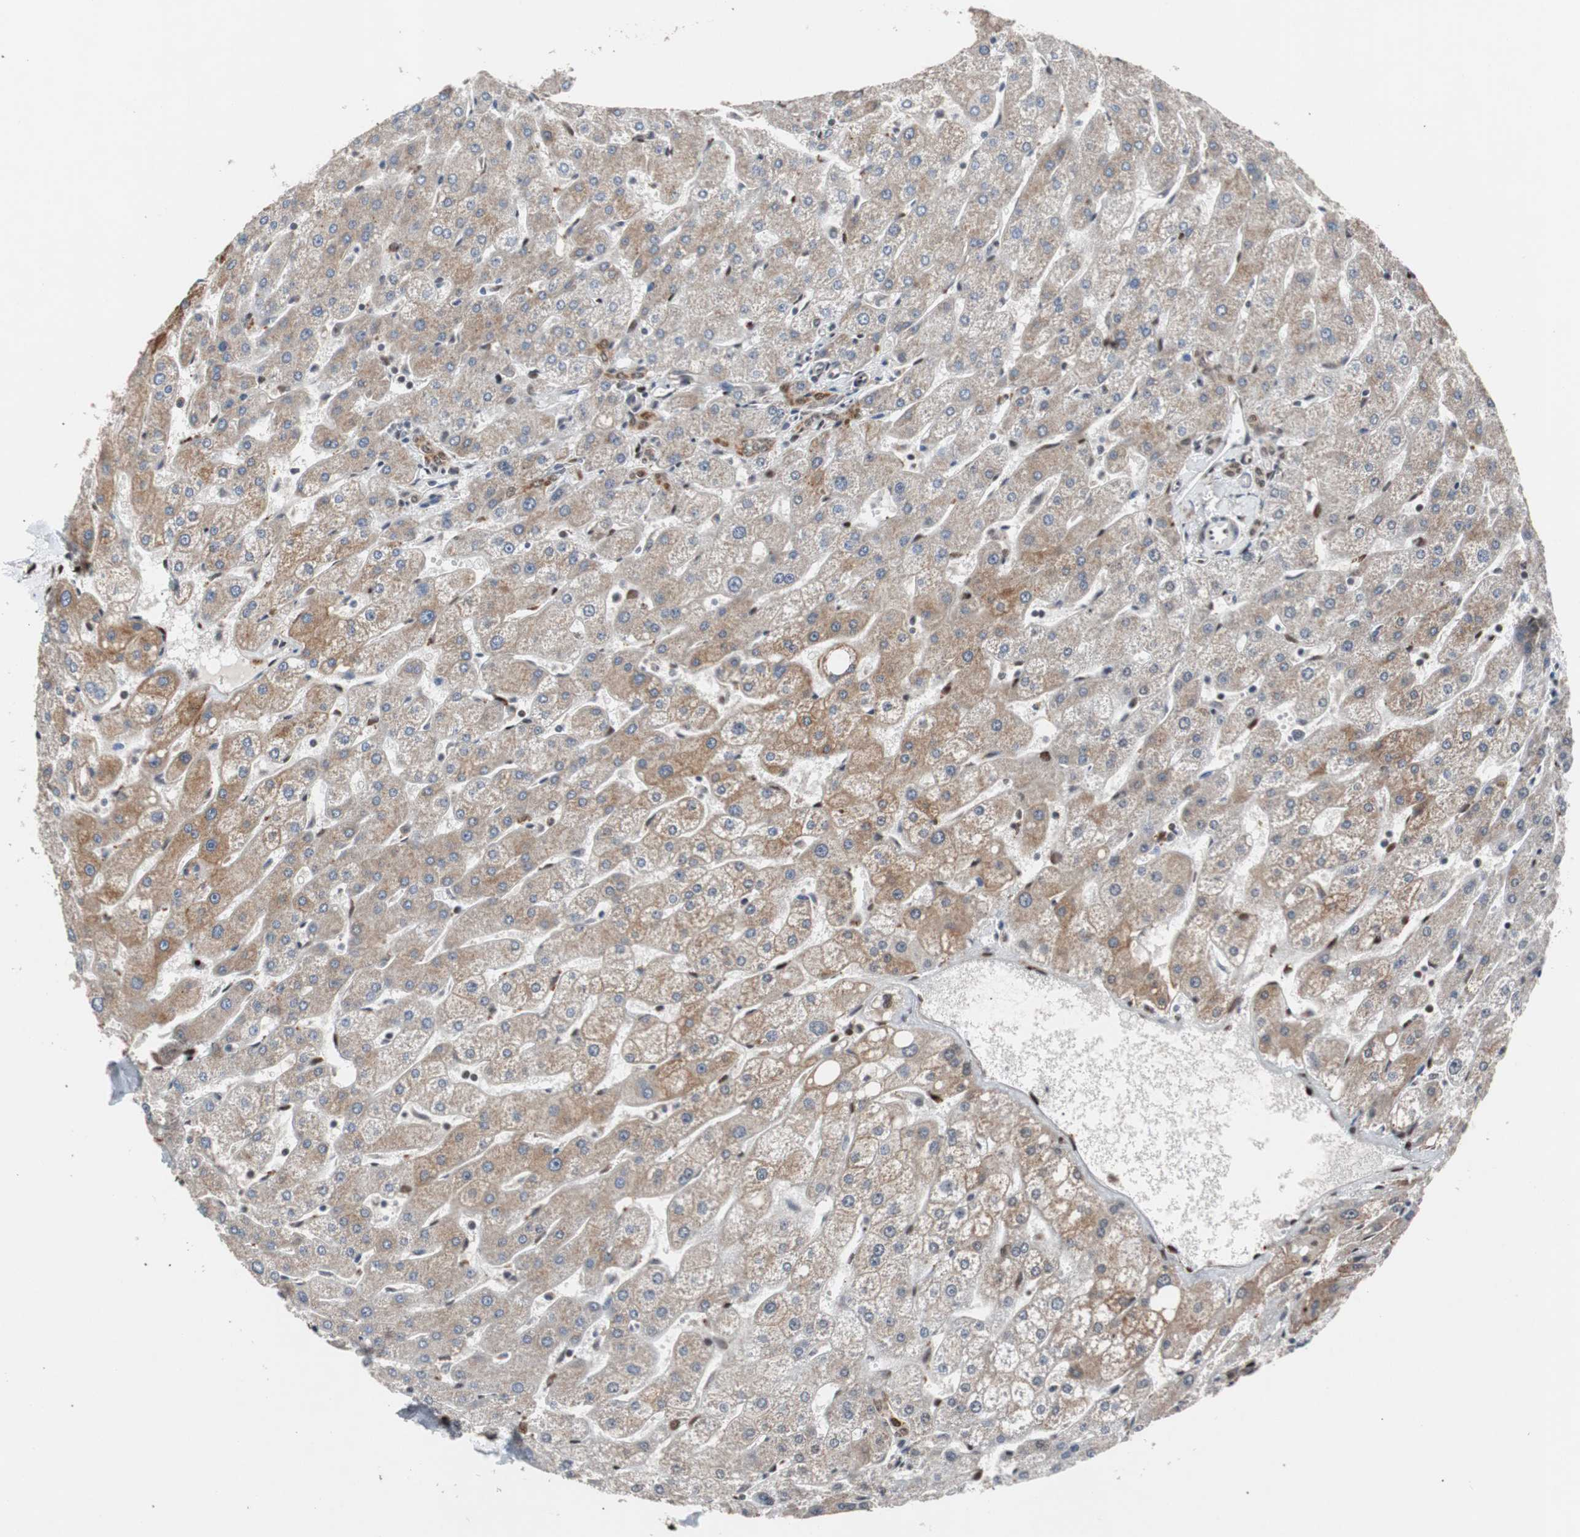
{"staining": {"intensity": "moderate", "quantity": "25%-75%", "location": "nuclear"}, "tissue": "liver", "cell_type": "Cholangiocytes", "image_type": "normal", "snomed": [{"axis": "morphology", "description": "Normal tissue, NOS"}, {"axis": "topography", "description": "Liver"}], "caption": "Immunohistochemistry (IHC) (DAB (3,3'-diaminobenzidine)) staining of normal human liver shows moderate nuclear protein positivity in about 25%-75% of cholangiocytes. Nuclei are stained in blue.", "gene": "NBL1", "patient": {"sex": "male", "age": 67}}